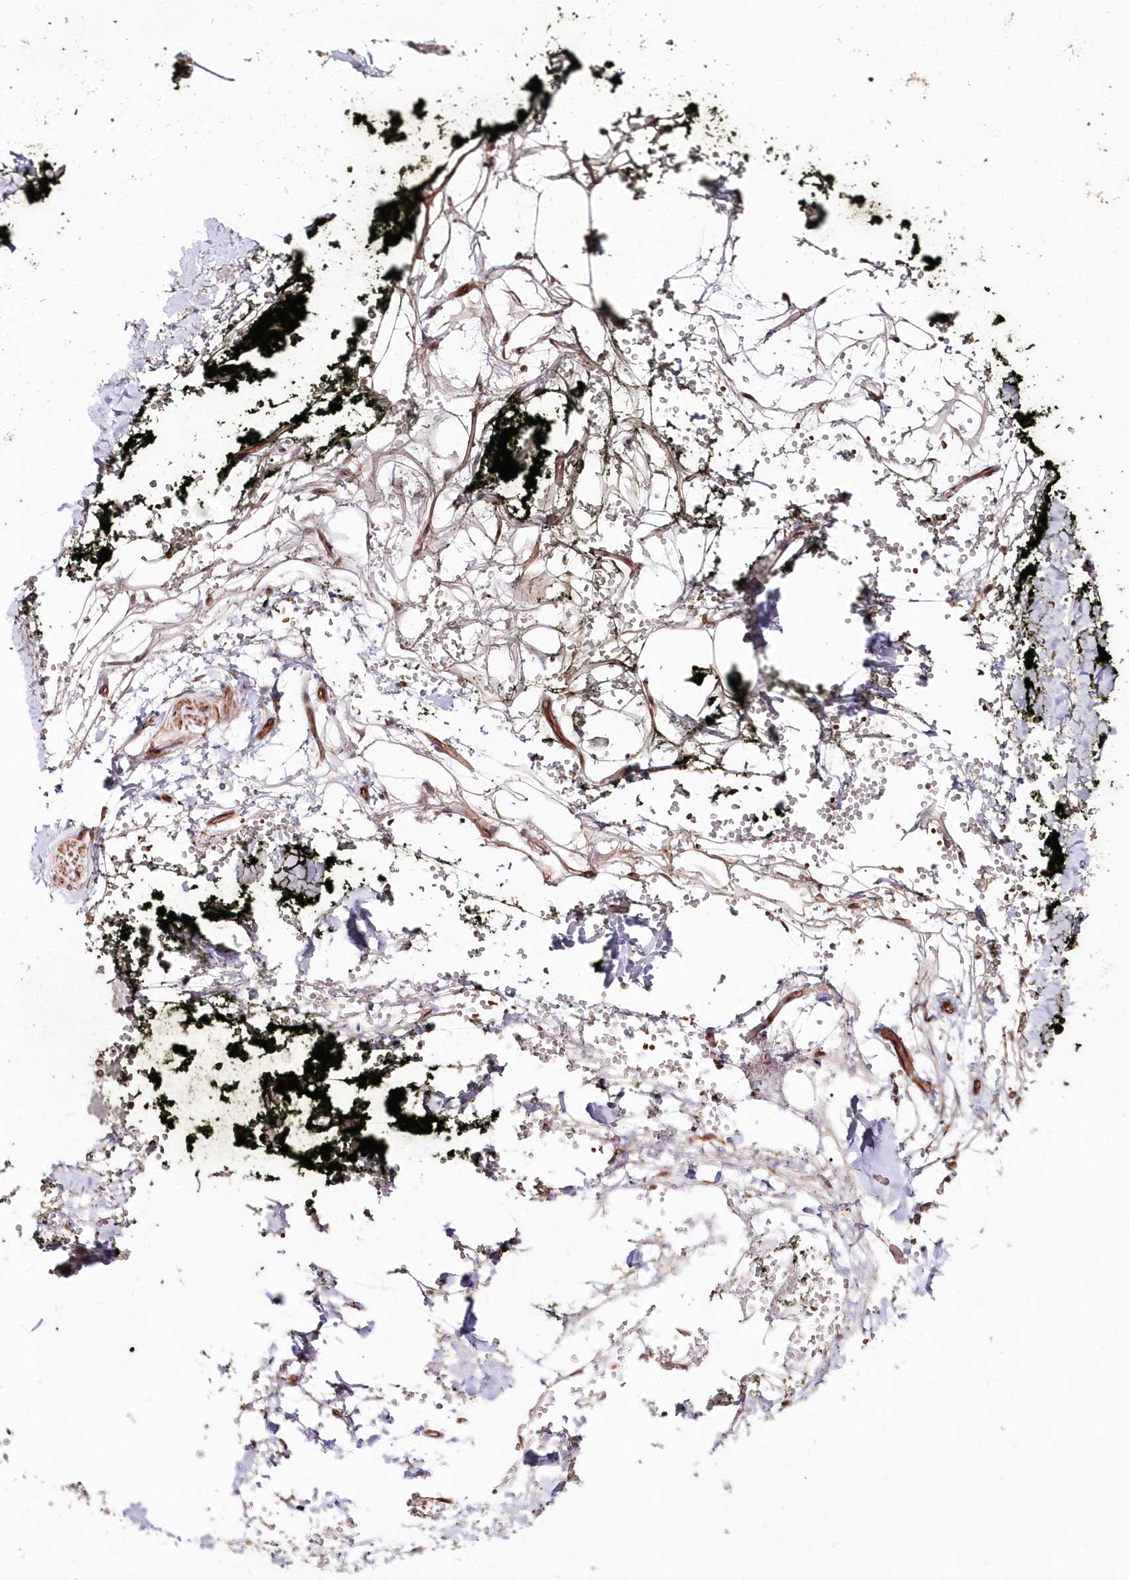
{"staining": {"intensity": "moderate", "quantity": ">75%", "location": "cytoplasmic/membranous"}, "tissue": "adipose tissue", "cell_type": "Adipocytes", "image_type": "normal", "snomed": [{"axis": "morphology", "description": "Normal tissue, NOS"}, {"axis": "morphology", "description": "Adenocarcinoma, NOS"}, {"axis": "topography", "description": "Pancreas"}, {"axis": "topography", "description": "Peripheral nerve tissue"}], "caption": "Immunohistochemistry (IHC) micrograph of benign human adipose tissue stained for a protein (brown), which displays medium levels of moderate cytoplasmic/membranous positivity in approximately >75% of adipocytes.", "gene": "HYCC2", "patient": {"sex": "male", "age": 59}}